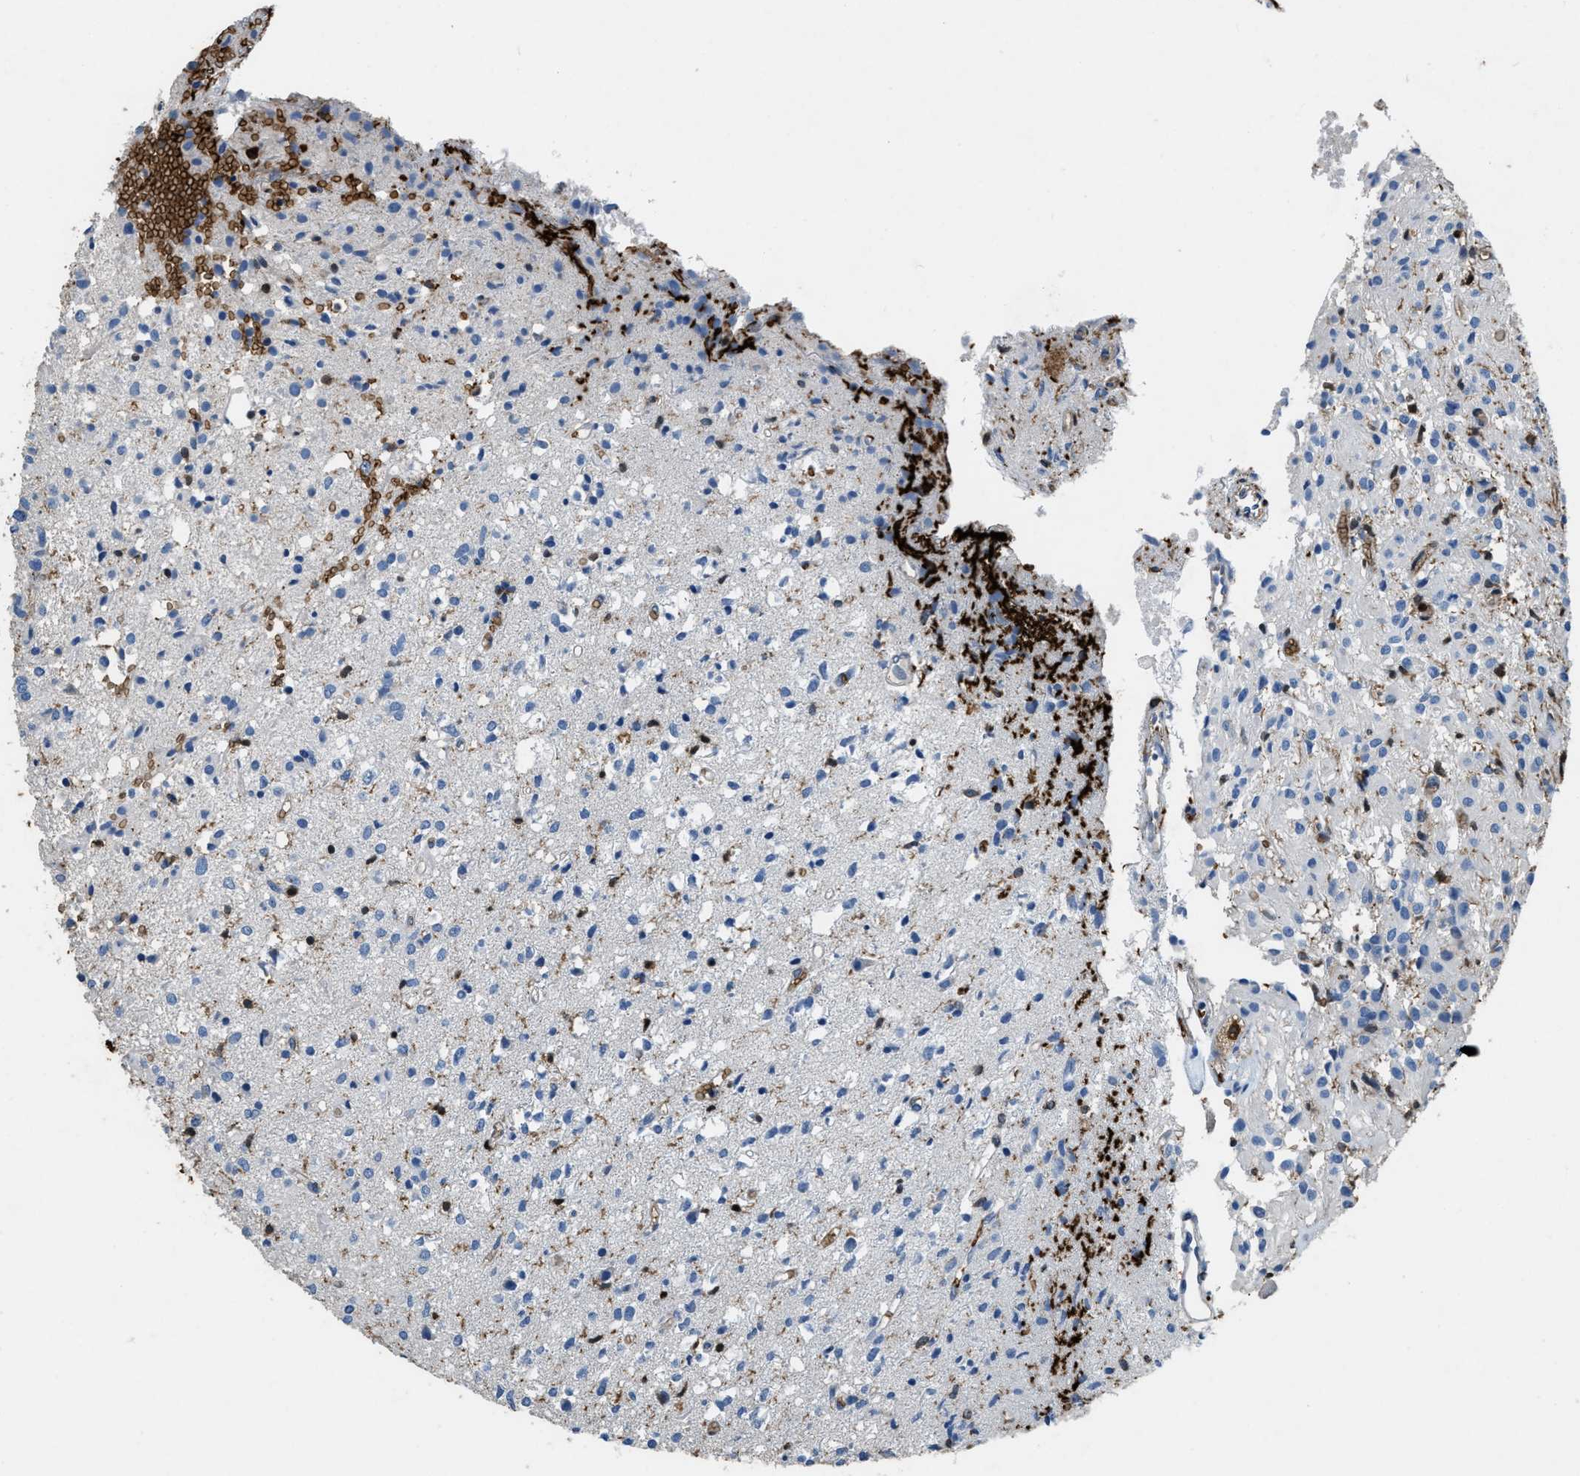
{"staining": {"intensity": "negative", "quantity": "none", "location": "none"}, "tissue": "glioma", "cell_type": "Tumor cells", "image_type": "cancer", "snomed": [{"axis": "morphology", "description": "Glioma, malignant, High grade"}, {"axis": "topography", "description": "Brain"}], "caption": "The IHC histopathology image has no significant staining in tumor cells of high-grade glioma (malignant) tissue.", "gene": "ARHGDIB", "patient": {"sex": "female", "age": 59}}